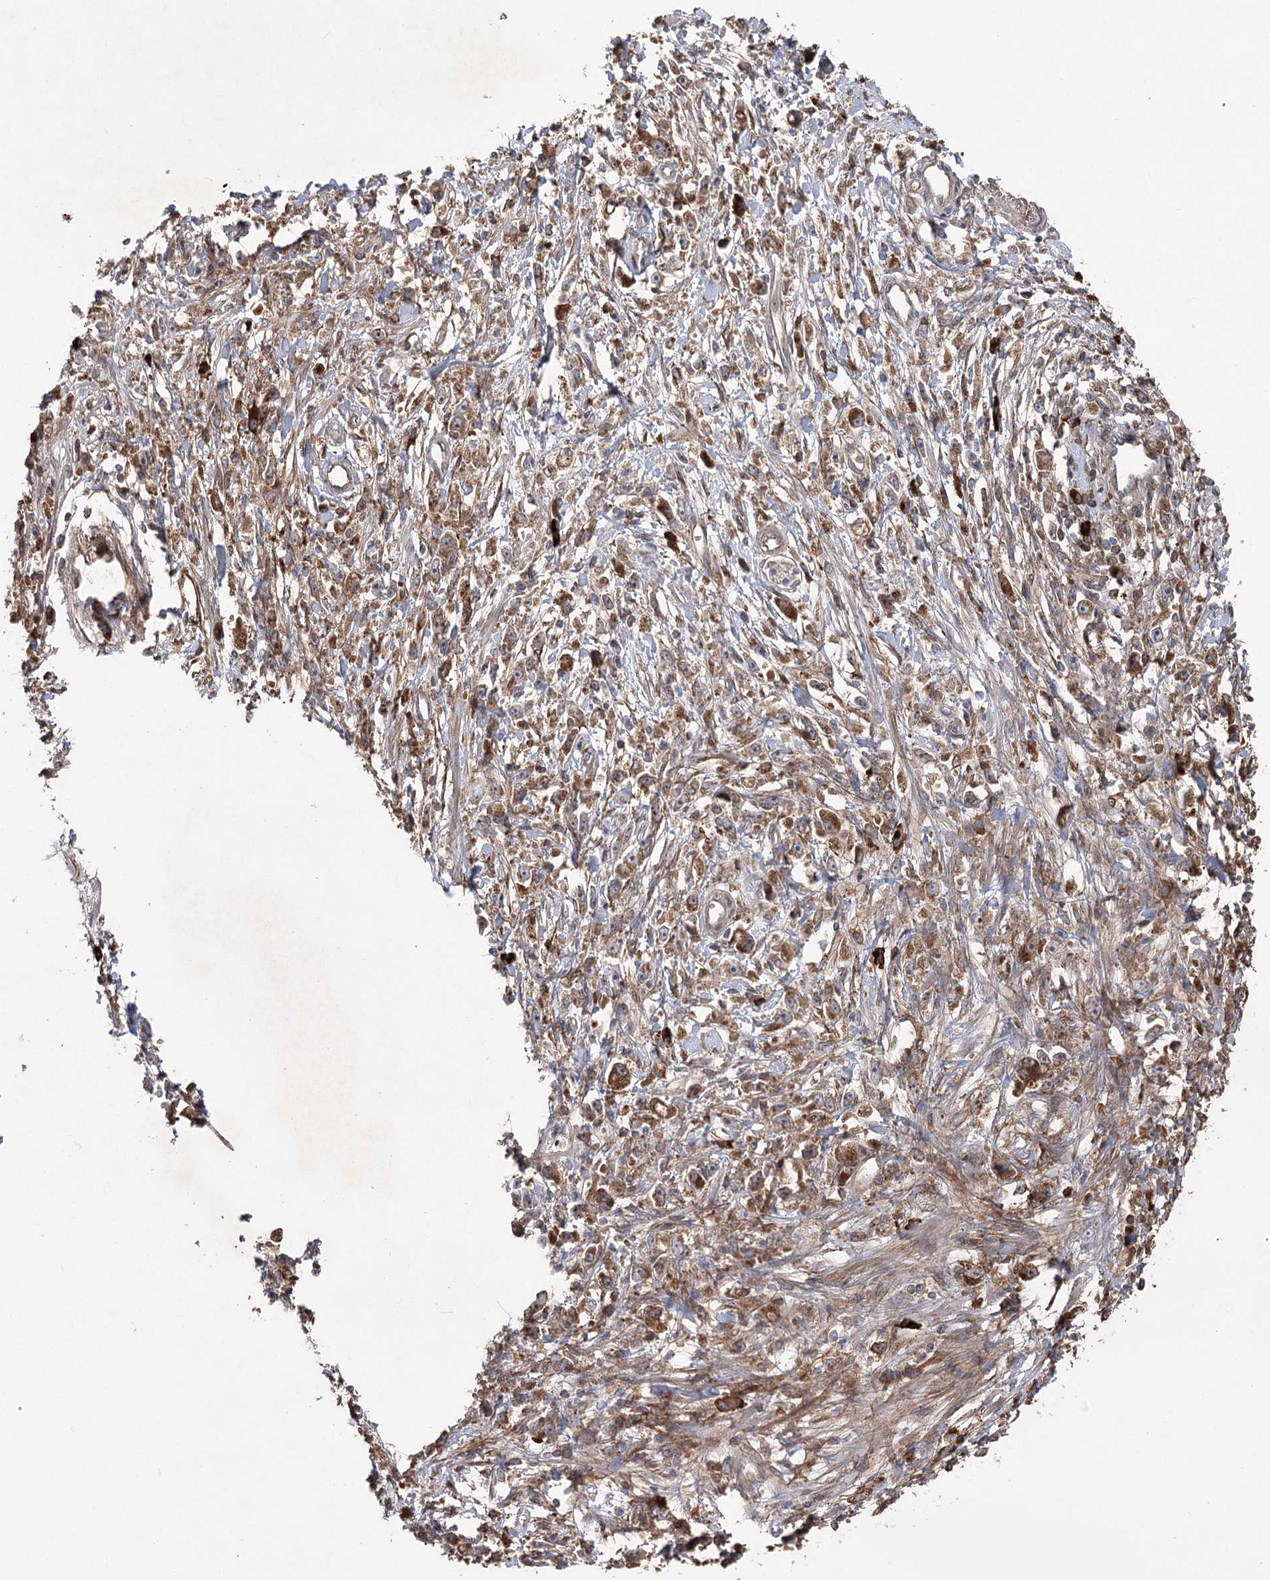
{"staining": {"intensity": "moderate", "quantity": ">75%", "location": "cytoplasmic/membranous"}, "tissue": "stomach cancer", "cell_type": "Tumor cells", "image_type": "cancer", "snomed": [{"axis": "morphology", "description": "Adenocarcinoma, NOS"}, {"axis": "topography", "description": "Stomach"}], "caption": "A brown stain labels moderate cytoplasmic/membranous staining of a protein in adenocarcinoma (stomach) tumor cells.", "gene": "OTUD1", "patient": {"sex": "female", "age": 59}}